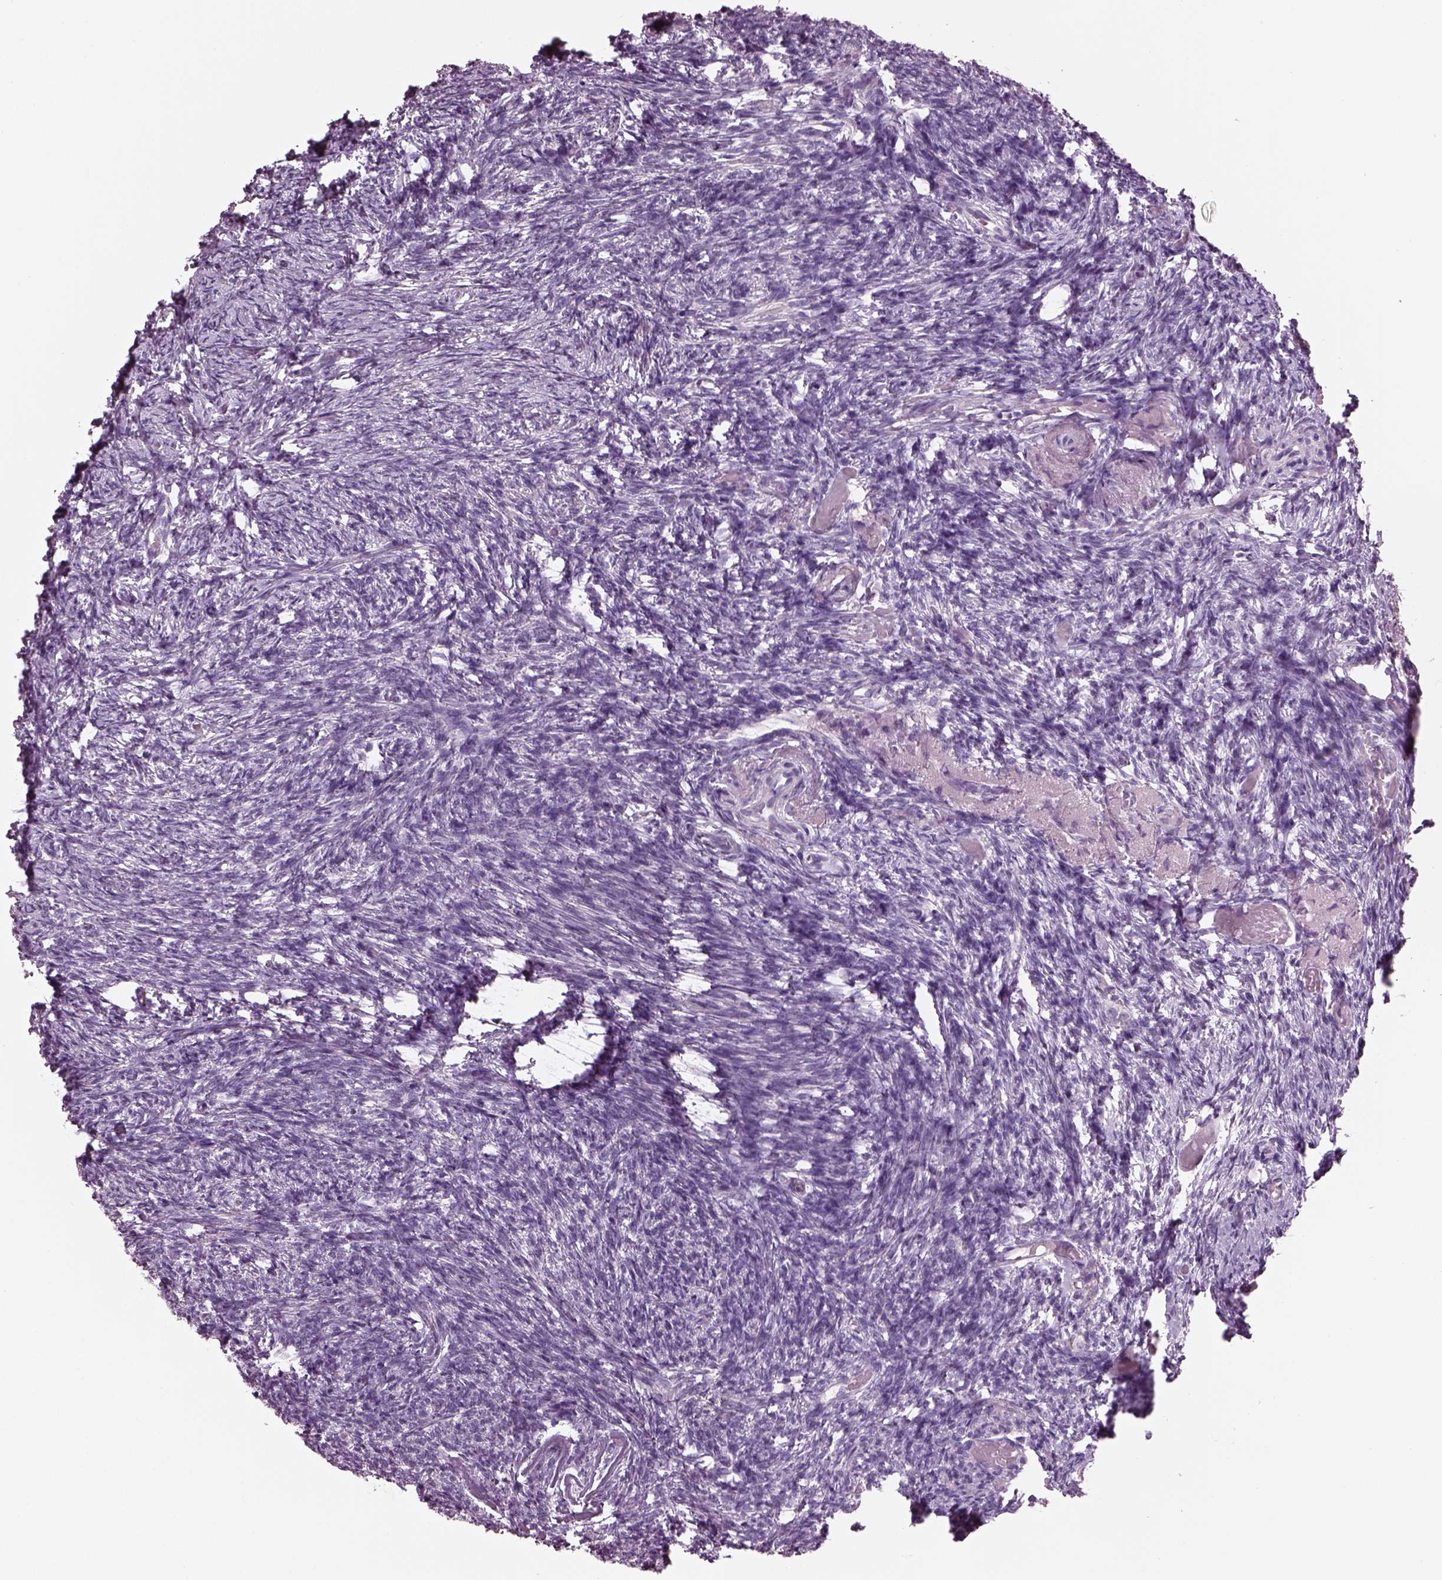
{"staining": {"intensity": "negative", "quantity": "none", "location": "none"}, "tissue": "ovary", "cell_type": "Follicle cells", "image_type": "normal", "snomed": [{"axis": "morphology", "description": "Normal tissue, NOS"}, {"axis": "topography", "description": "Ovary"}], "caption": "This photomicrograph is of normal ovary stained with IHC to label a protein in brown with the nuclei are counter-stained blue. There is no positivity in follicle cells. The staining was performed using DAB (3,3'-diaminobenzidine) to visualize the protein expression in brown, while the nuclei were stained in blue with hematoxylin (Magnification: 20x).", "gene": "CYLC1", "patient": {"sex": "female", "age": 72}}